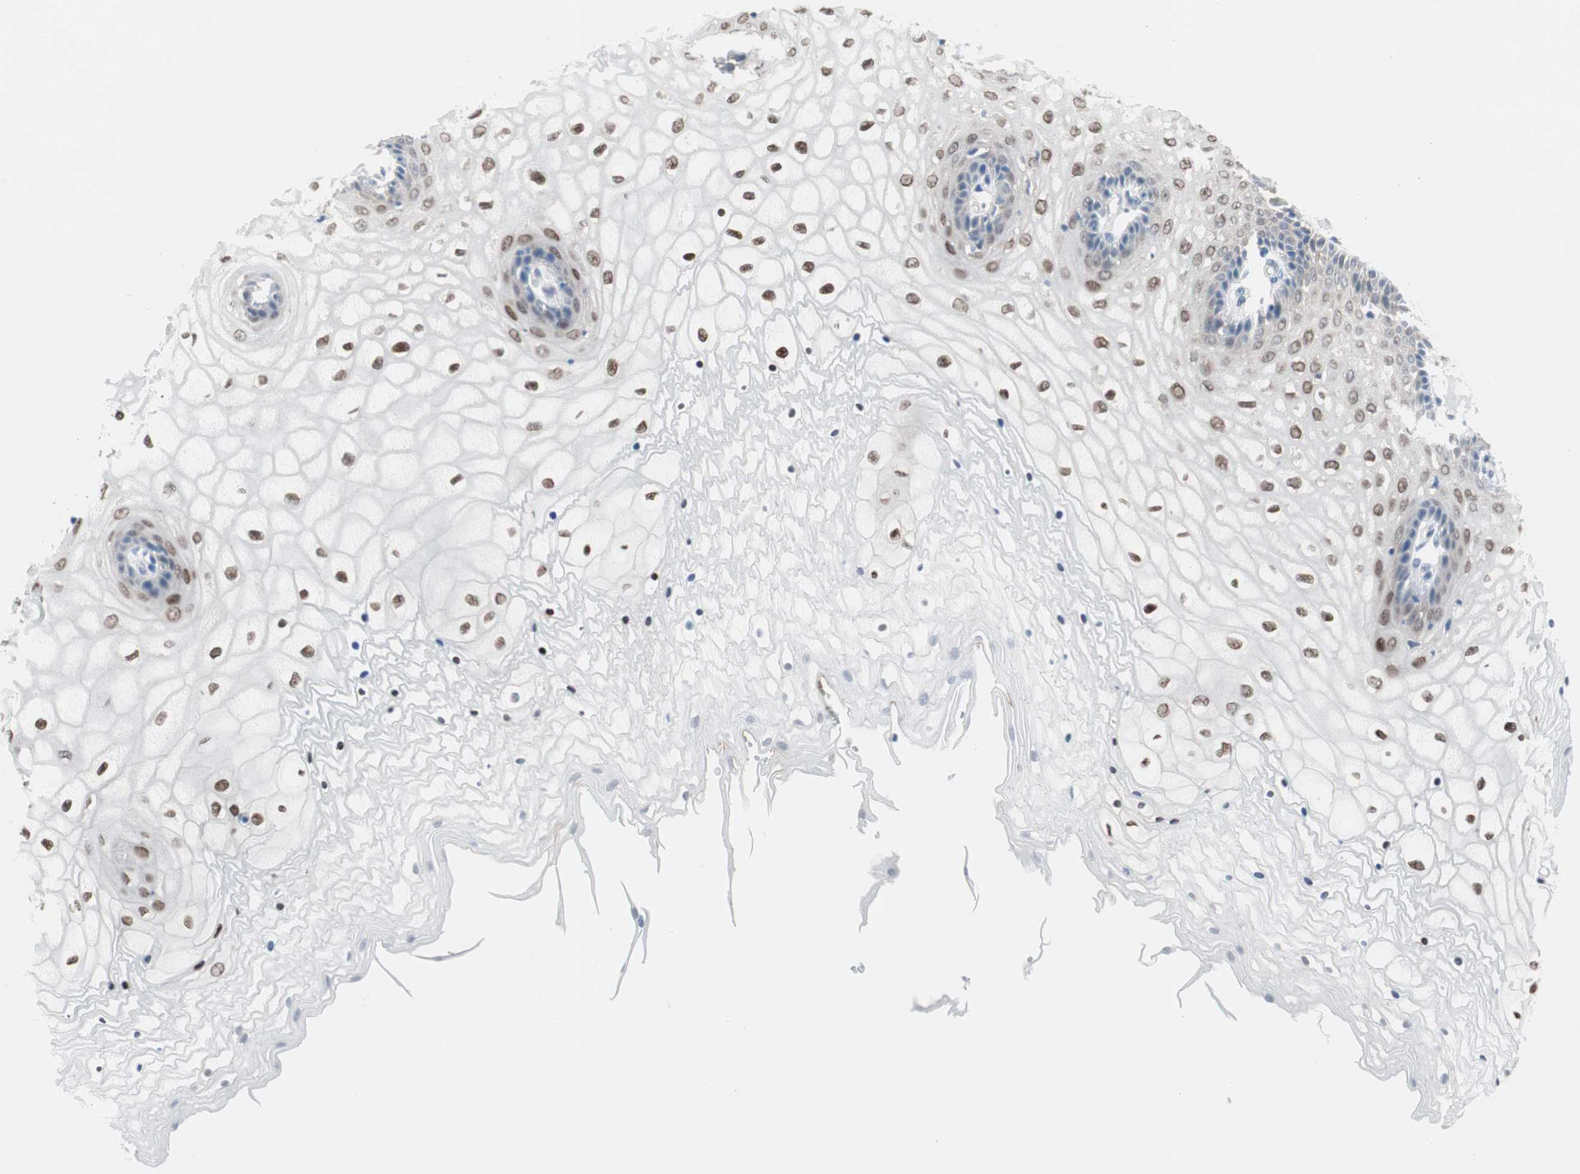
{"staining": {"intensity": "weak", "quantity": "25%-75%", "location": "nuclear"}, "tissue": "vagina", "cell_type": "Squamous epithelial cells", "image_type": "normal", "snomed": [{"axis": "morphology", "description": "Normal tissue, NOS"}, {"axis": "topography", "description": "Vagina"}], "caption": "DAB immunohistochemical staining of unremarkable human vagina shows weak nuclear protein positivity in approximately 25%-75% of squamous epithelial cells. Using DAB (3,3'-diaminobenzidine) (brown) and hematoxylin (blue) stains, captured at high magnification using brightfield microscopy.", "gene": "GRHL1", "patient": {"sex": "female", "age": 34}}